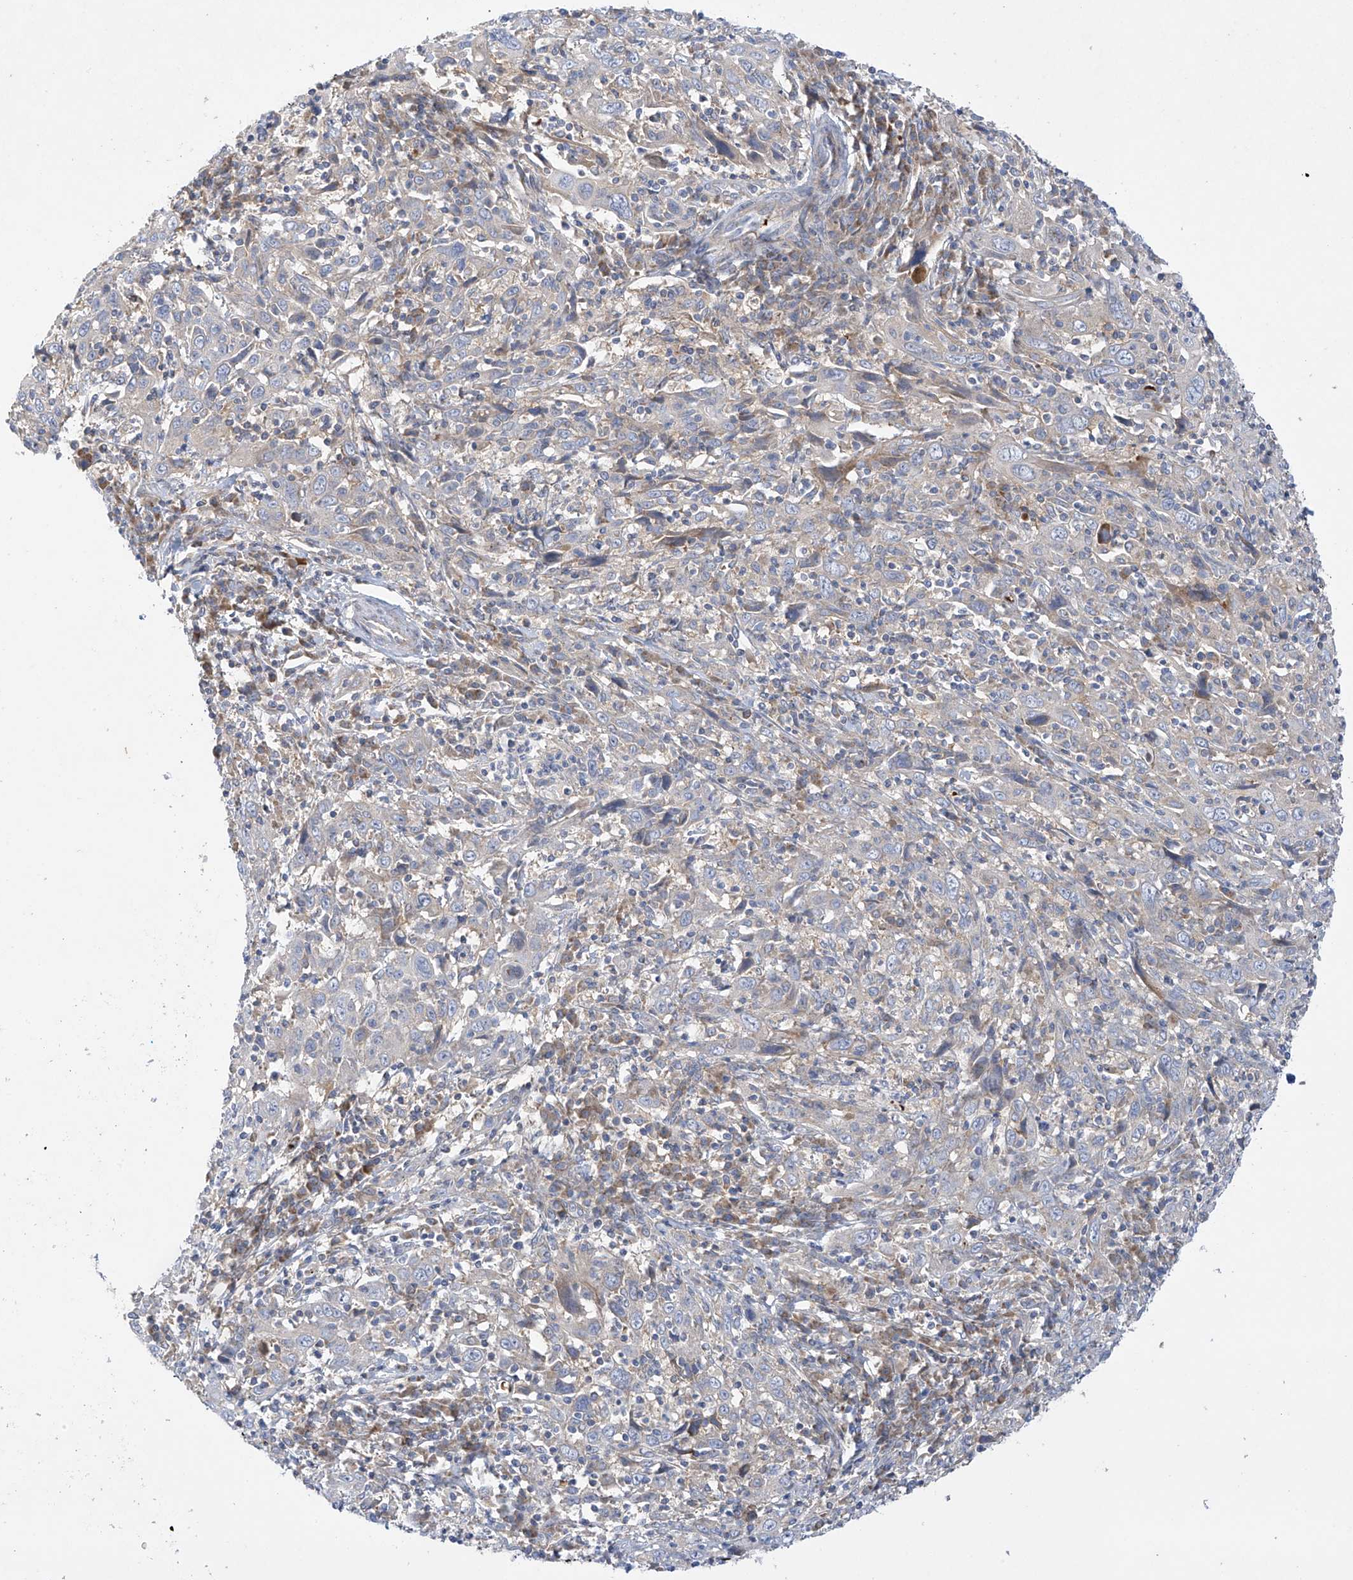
{"staining": {"intensity": "negative", "quantity": "none", "location": "none"}, "tissue": "cervical cancer", "cell_type": "Tumor cells", "image_type": "cancer", "snomed": [{"axis": "morphology", "description": "Squamous cell carcinoma, NOS"}, {"axis": "topography", "description": "Cervix"}], "caption": "Immunohistochemical staining of cervical squamous cell carcinoma displays no significant staining in tumor cells.", "gene": "METTL18", "patient": {"sex": "female", "age": 46}}